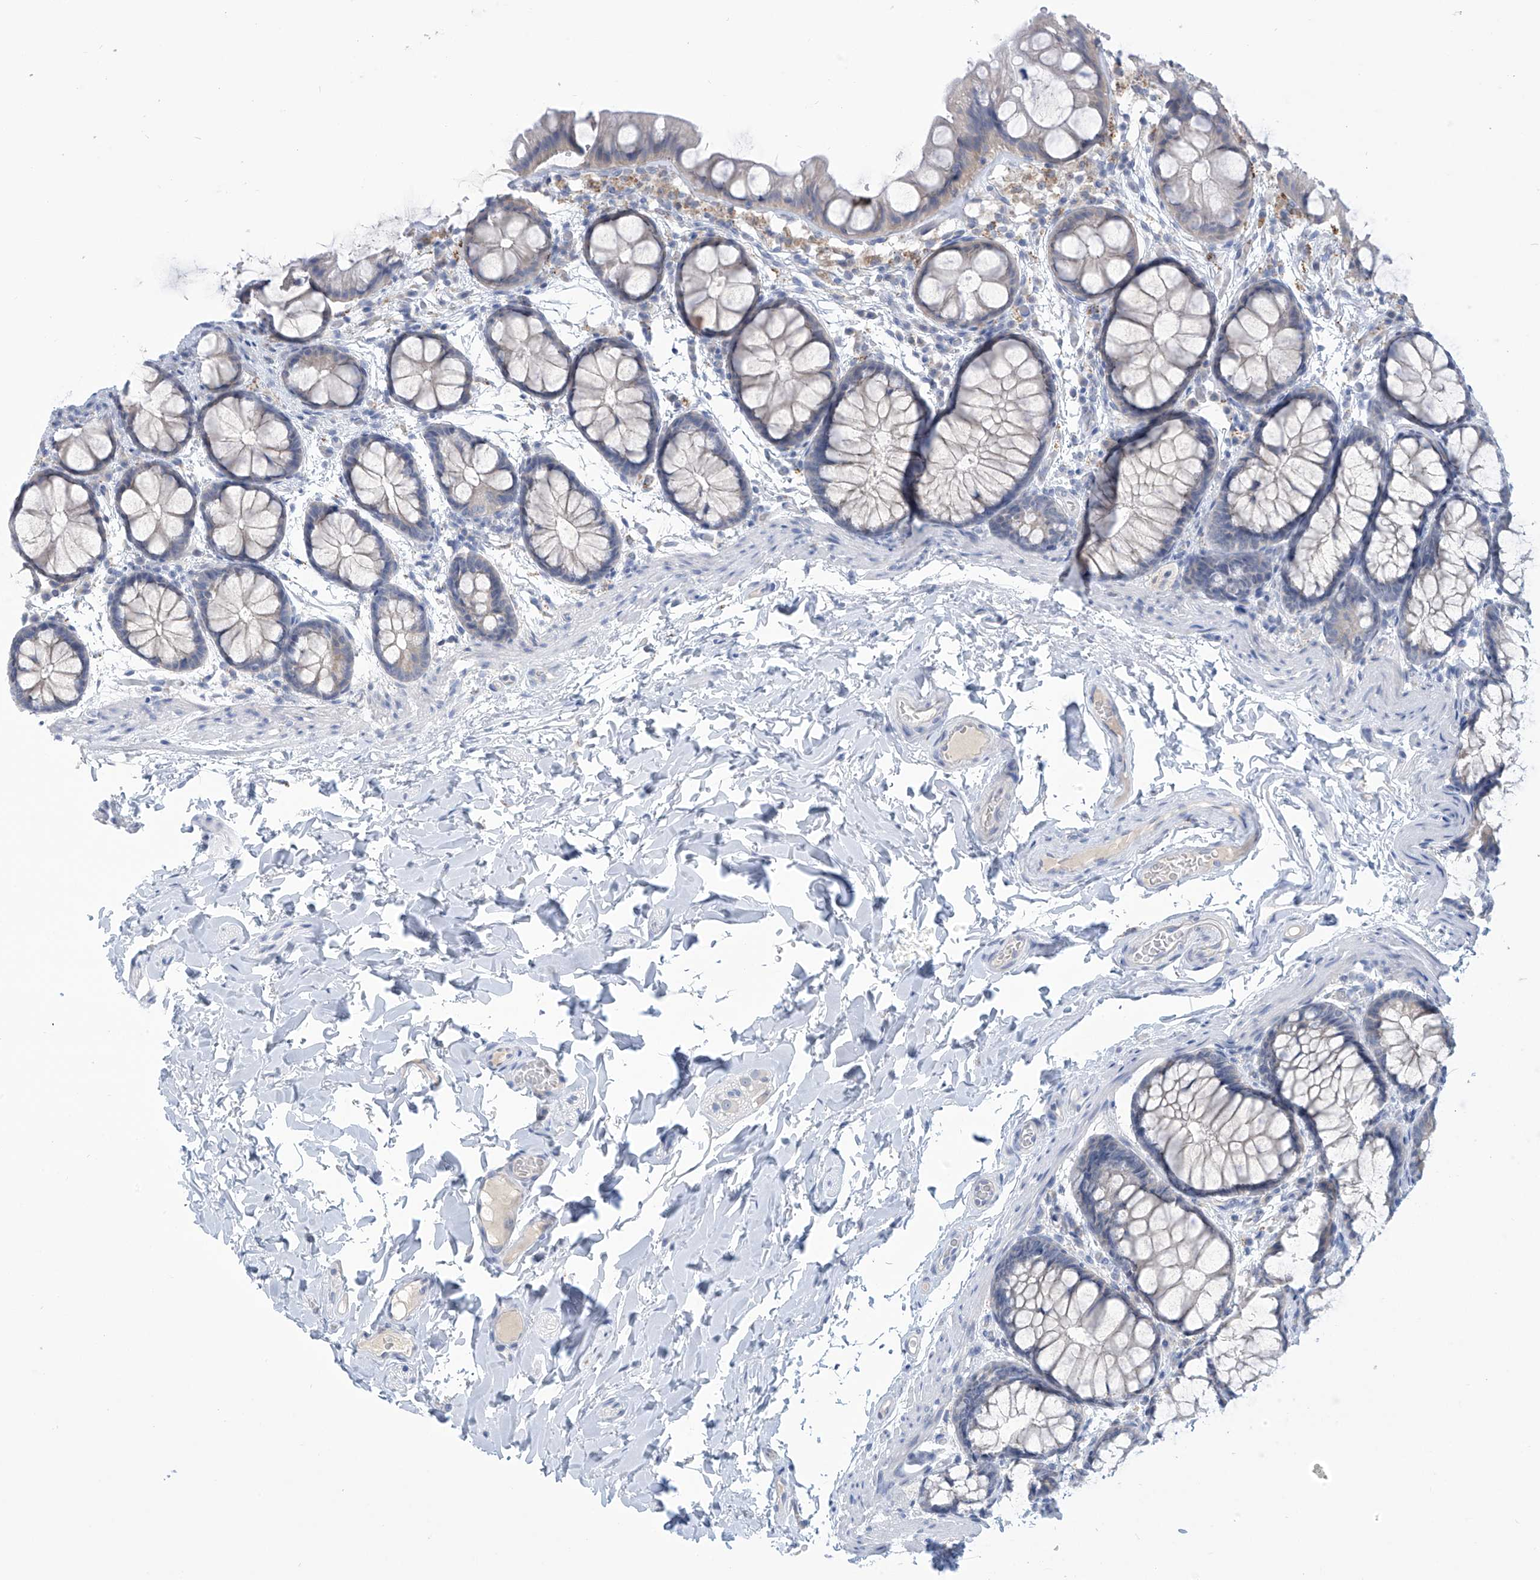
{"staining": {"intensity": "negative", "quantity": "none", "location": "none"}, "tissue": "colon", "cell_type": "Endothelial cells", "image_type": "normal", "snomed": [{"axis": "morphology", "description": "Normal tissue, NOS"}, {"axis": "topography", "description": "Colon"}], "caption": "The immunohistochemistry (IHC) photomicrograph has no significant expression in endothelial cells of colon.", "gene": "IBA57", "patient": {"sex": "male", "age": 47}}